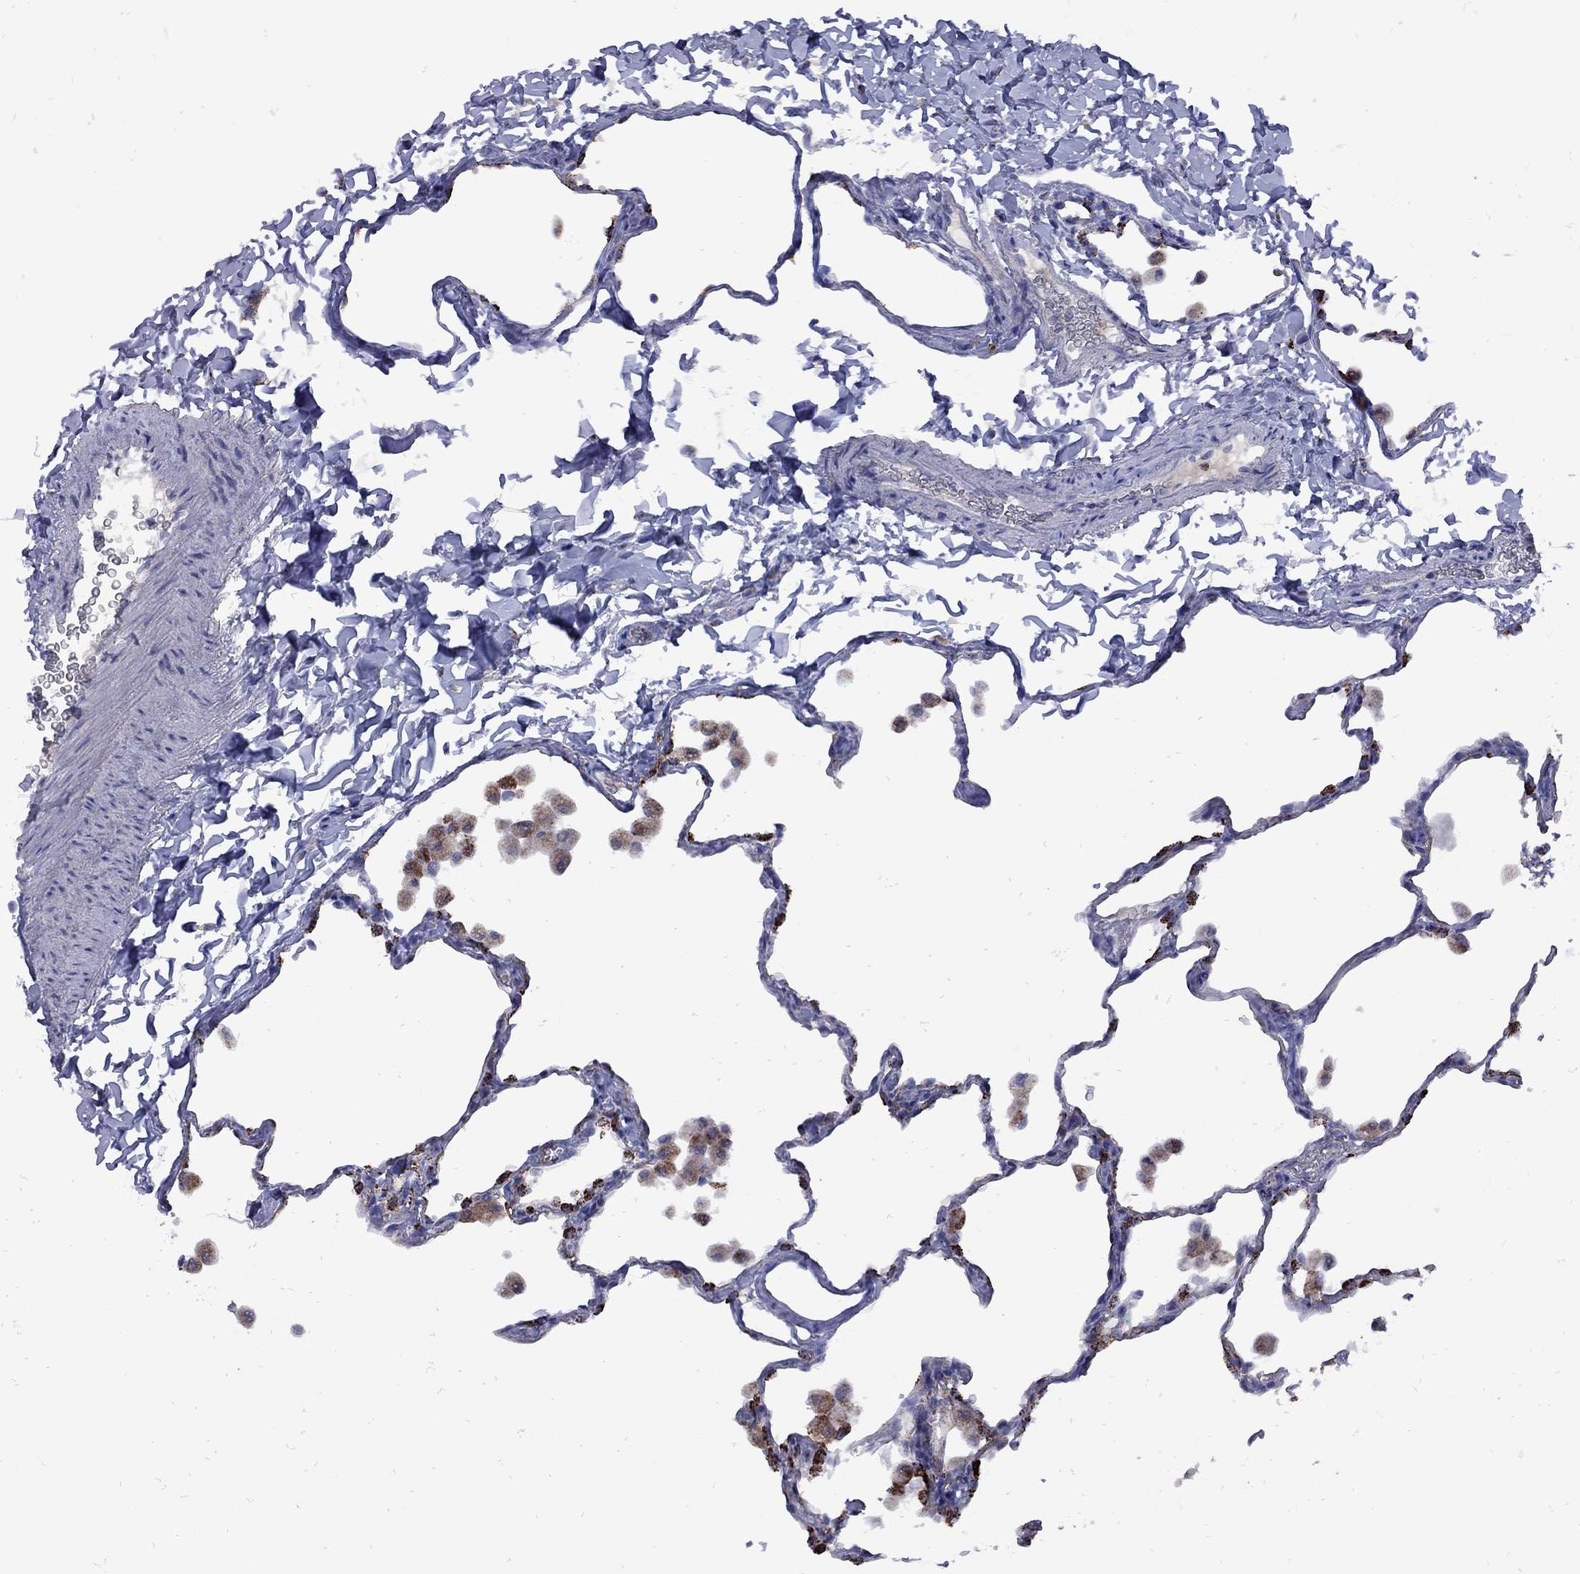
{"staining": {"intensity": "negative", "quantity": "none", "location": "none"}, "tissue": "lung", "cell_type": "Alveolar cells", "image_type": "normal", "snomed": [{"axis": "morphology", "description": "Normal tissue, NOS"}, {"axis": "topography", "description": "Lung"}], "caption": "Immunohistochemistry (IHC) of benign lung shows no expression in alveolar cells.", "gene": "SESTD1", "patient": {"sex": "female", "age": 47}}